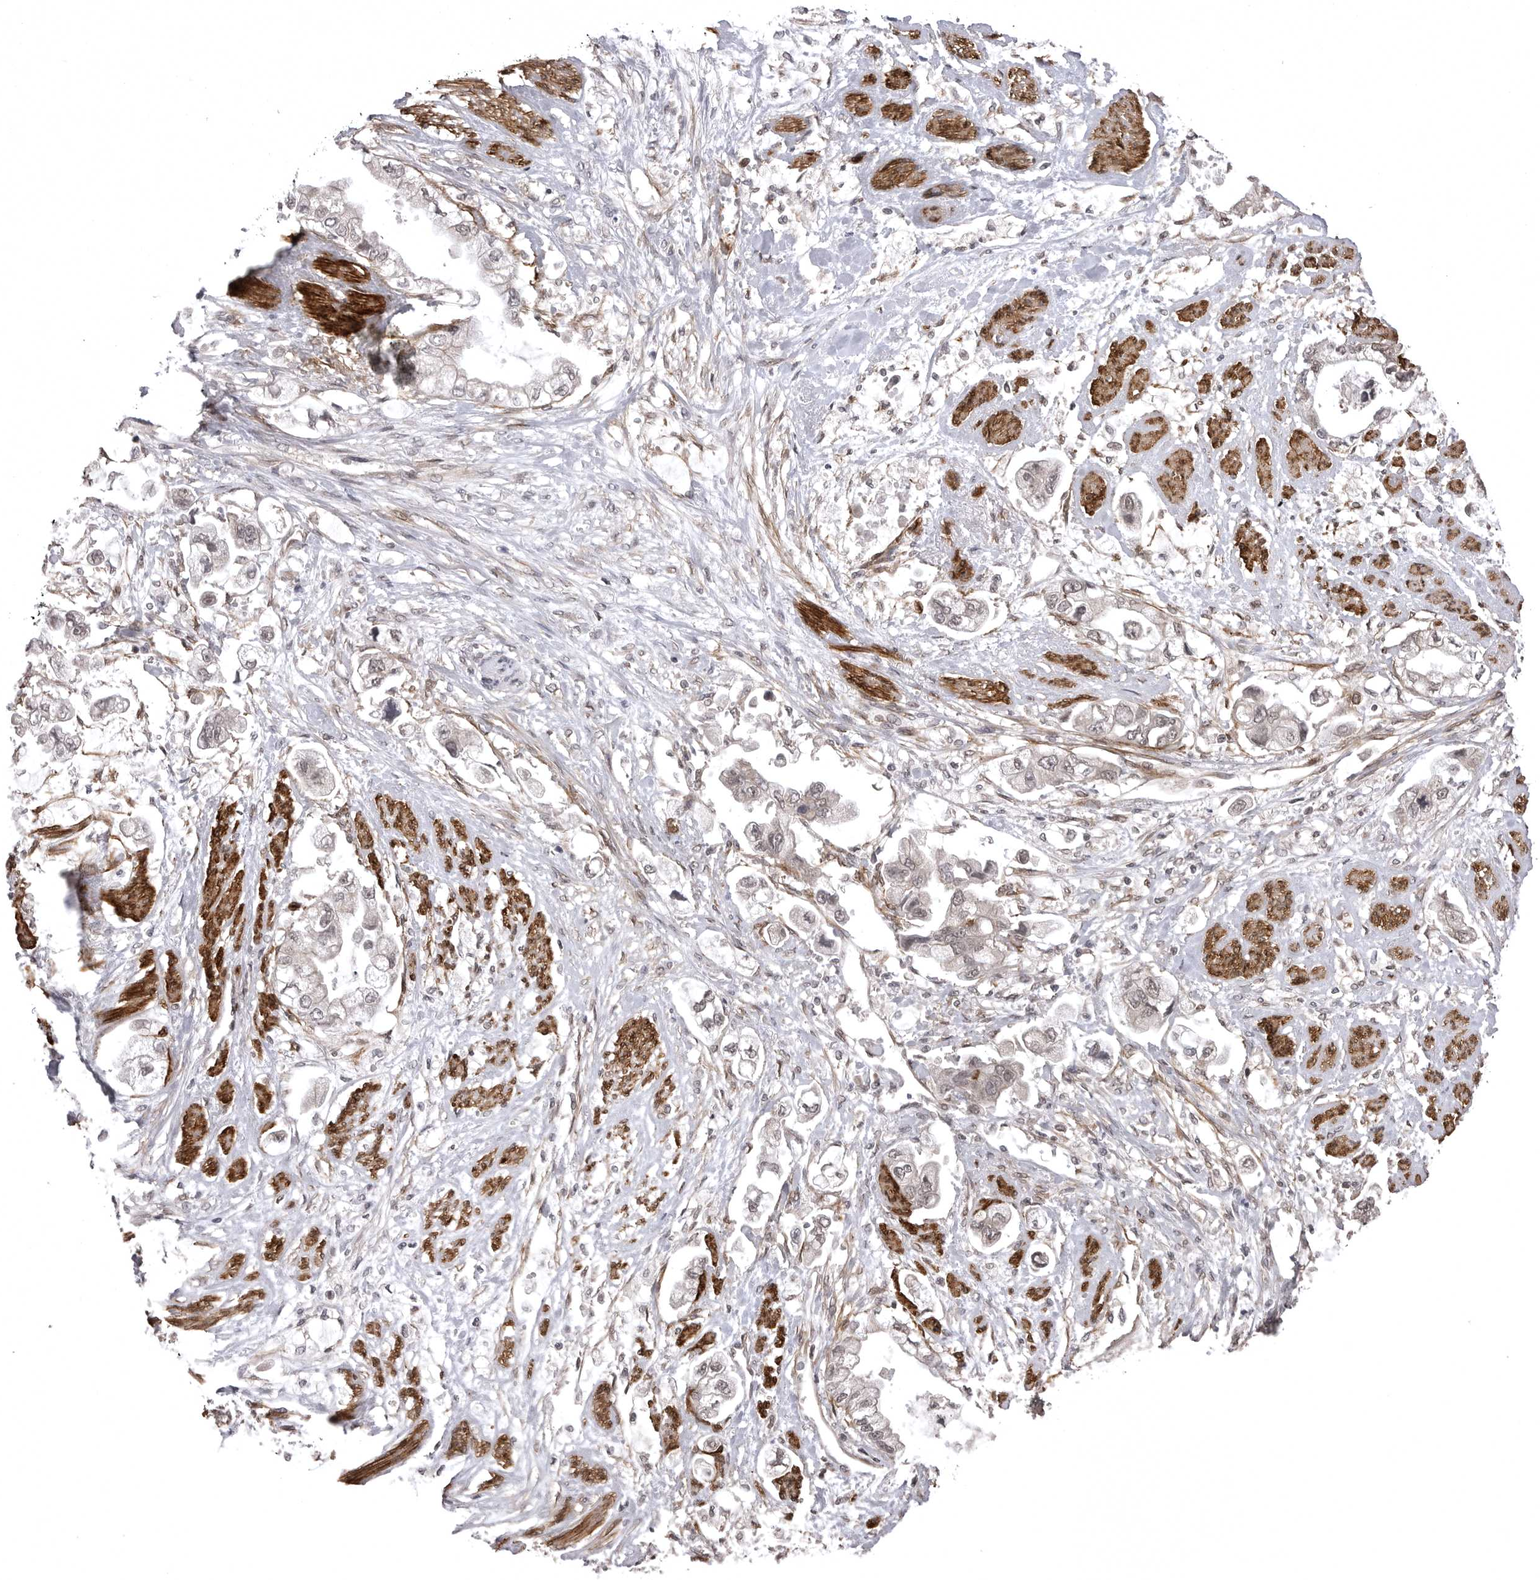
{"staining": {"intensity": "negative", "quantity": "none", "location": "none"}, "tissue": "stomach cancer", "cell_type": "Tumor cells", "image_type": "cancer", "snomed": [{"axis": "morphology", "description": "Adenocarcinoma, NOS"}, {"axis": "topography", "description": "Stomach"}], "caption": "A micrograph of human stomach cancer is negative for staining in tumor cells.", "gene": "SORBS1", "patient": {"sex": "male", "age": 62}}